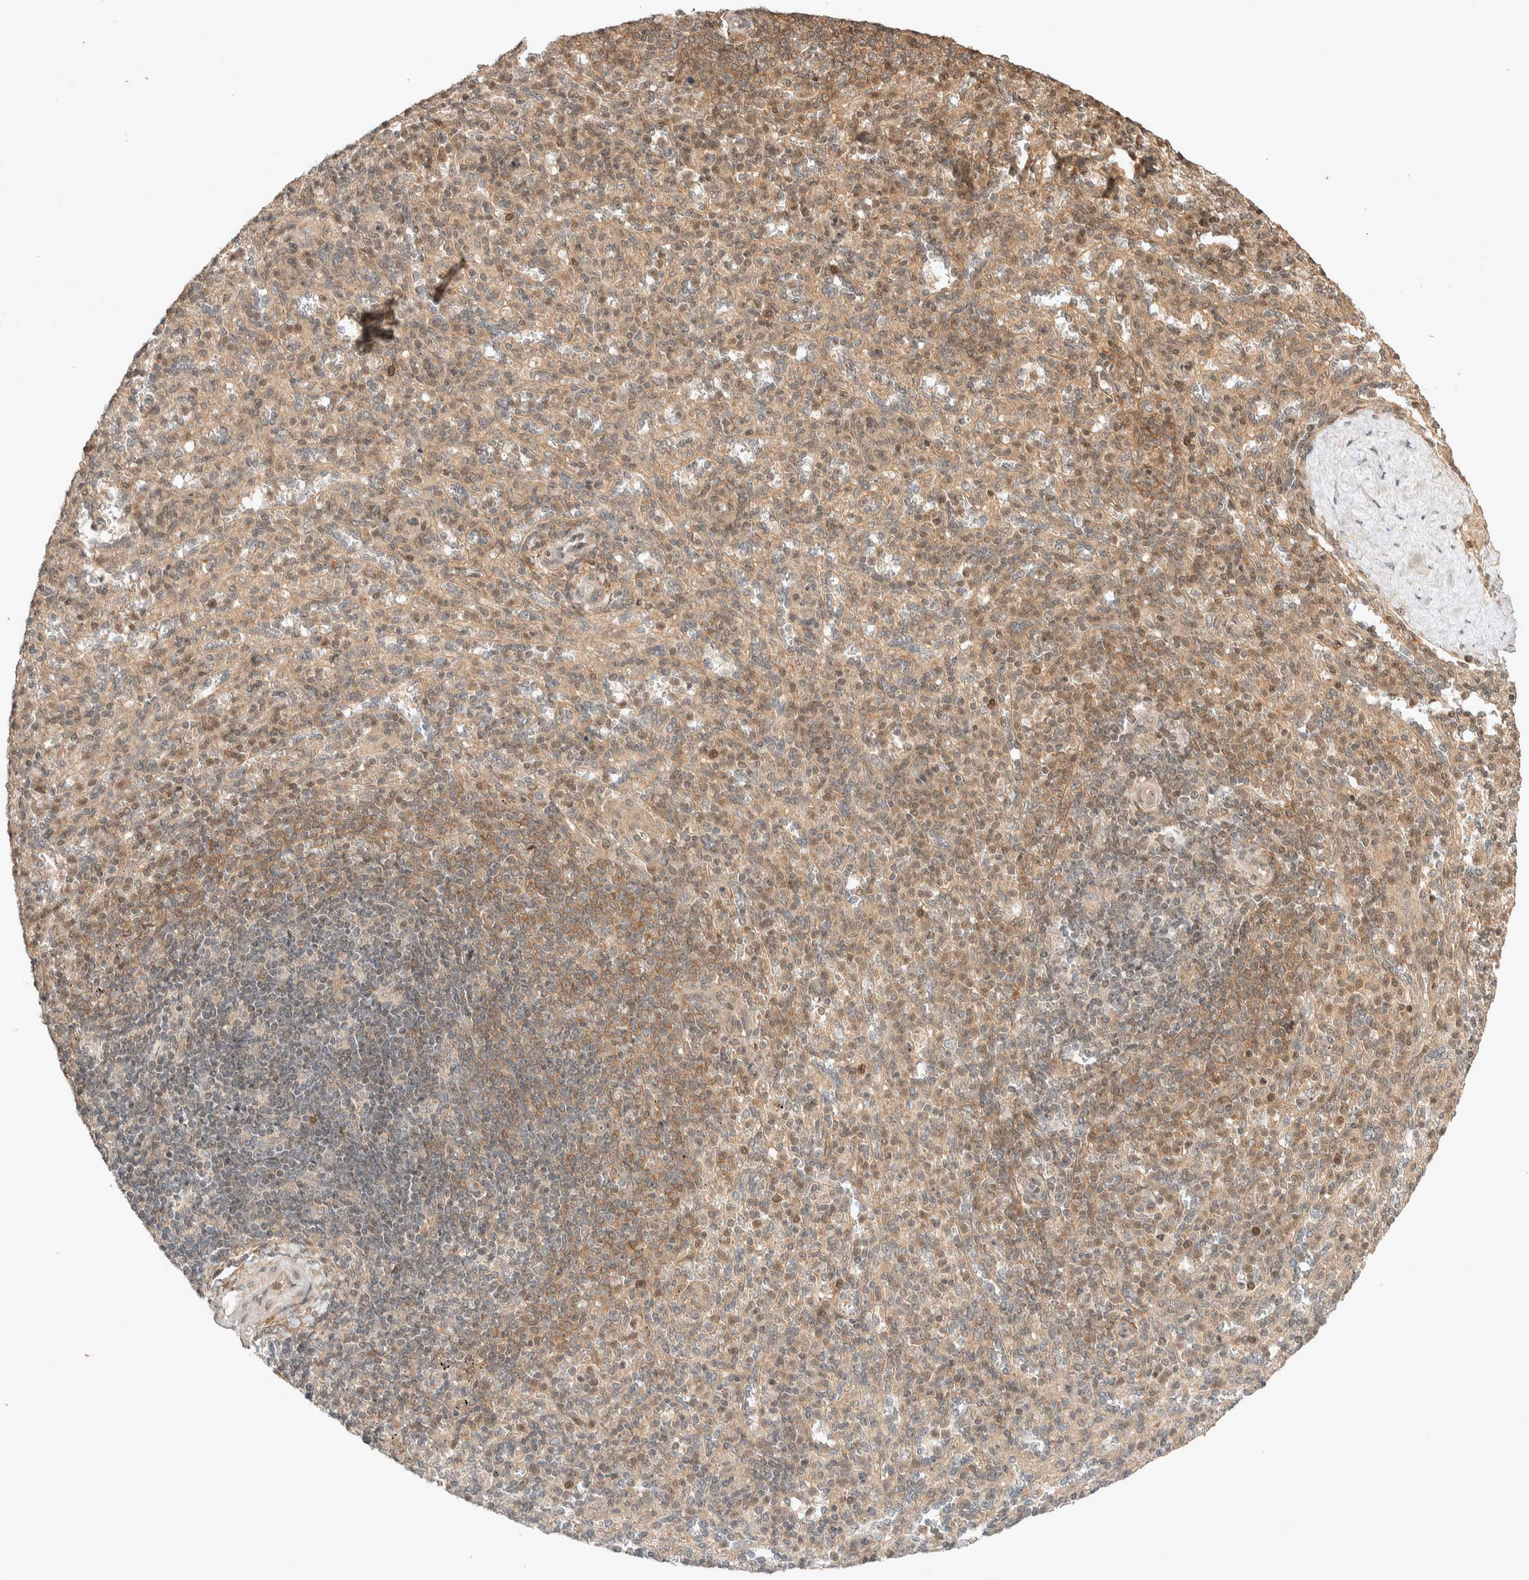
{"staining": {"intensity": "weak", "quantity": "25%-75%", "location": "cytoplasmic/membranous,nuclear"}, "tissue": "spleen", "cell_type": "Cells in red pulp", "image_type": "normal", "snomed": [{"axis": "morphology", "description": "Normal tissue, NOS"}, {"axis": "topography", "description": "Spleen"}], "caption": "Cells in red pulp show low levels of weak cytoplasmic/membranous,nuclear staining in approximately 25%-75% of cells in unremarkable spleen.", "gene": "THRA", "patient": {"sex": "male", "age": 36}}